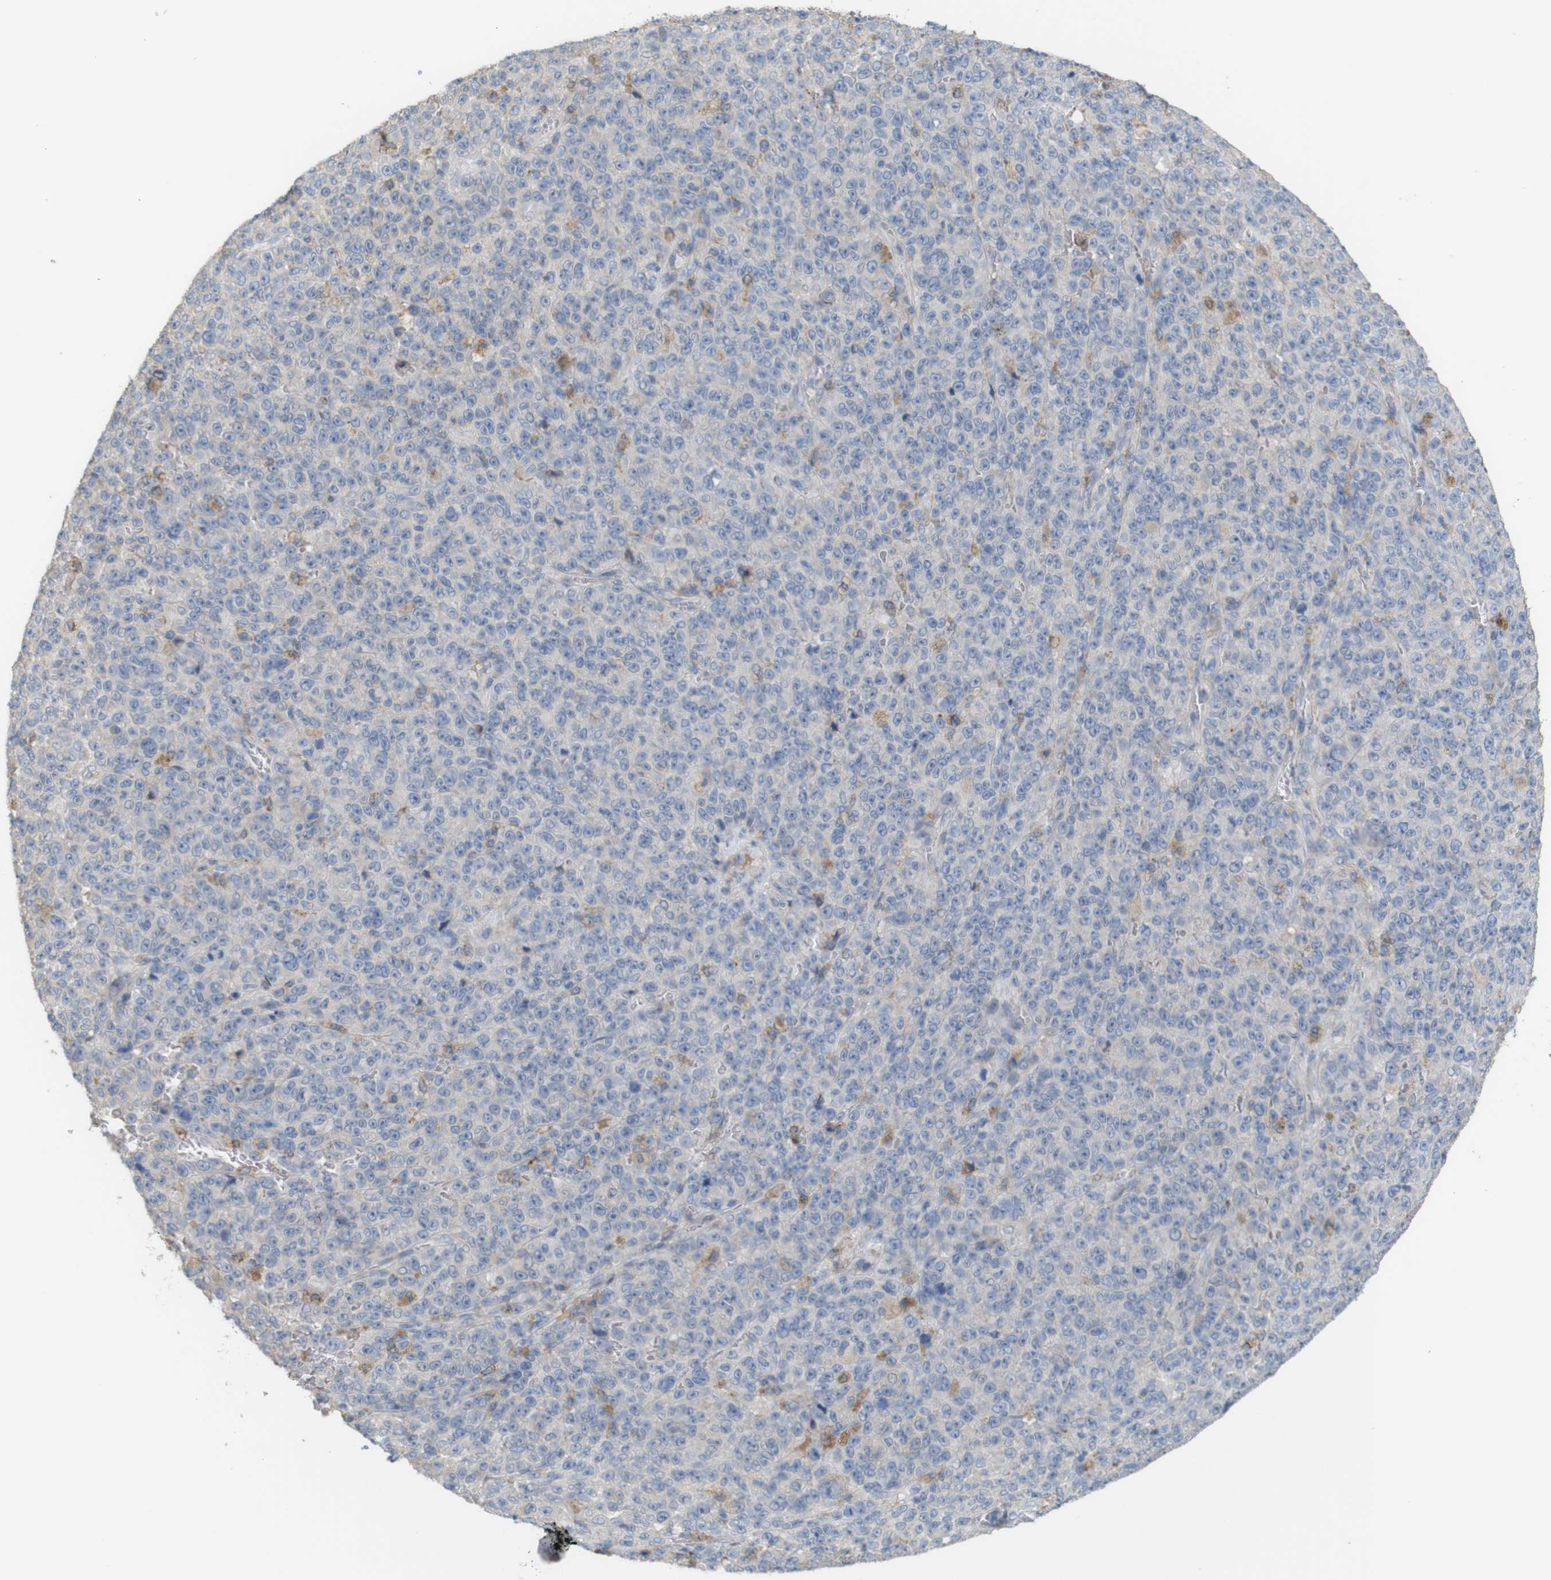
{"staining": {"intensity": "moderate", "quantity": "<25%", "location": "cytoplasmic/membranous"}, "tissue": "melanoma", "cell_type": "Tumor cells", "image_type": "cancer", "snomed": [{"axis": "morphology", "description": "Malignant melanoma, NOS"}, {"axis": "topography", "description": "Skin"}], "caption": "This image displays IHC staining of malignant melanoma, with low moderate cytoplasmic/membranous expression in about <25% of tumor cells.", "gene": "PTPRR", "patient": {"sex": "female", "age": 82}}